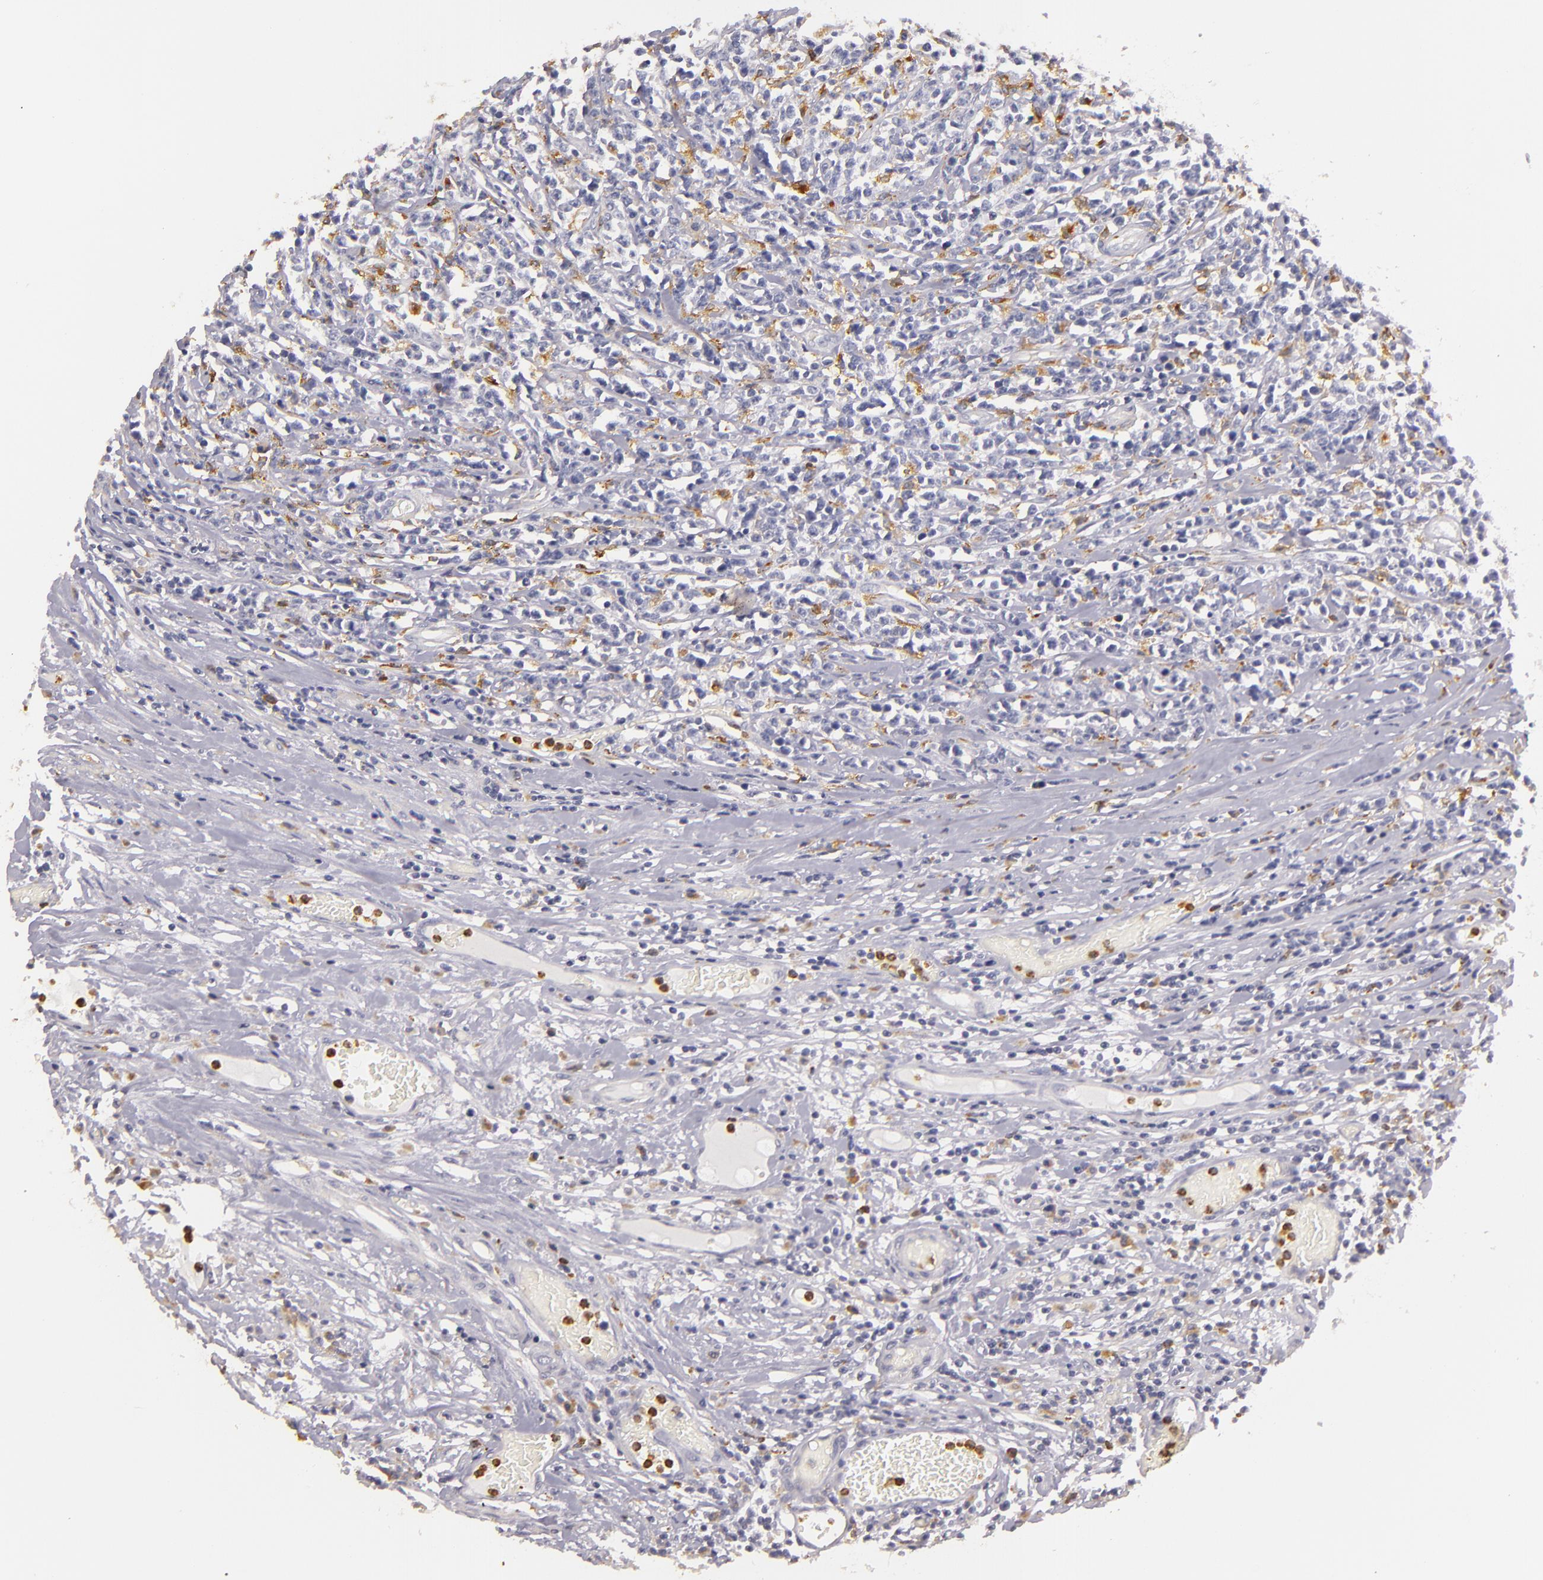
{"staining": {"intensity": "weak", "quantity": "<25%", "location": "cytoplasmic/membranous"}, "tissue": "lymphoma", "cell_type": "Tumor cells", "image_type": "cancer", "snomed": [{"axis": "morphology", "description": "Malignant lymphoma, non-Hodgkin's type, High grade"}, {"axis": "topography", "description": "Colon"}], "caption": "DAB (3,3'-diaminobenzidine) immunohistochemical staining of malignant lymphoma, non-Hodgkin's type (high-grade) demonstrates no significant expression in tumor cells.", "gene": "TLR8", "patient": {"sex": "male", "age": 82}}